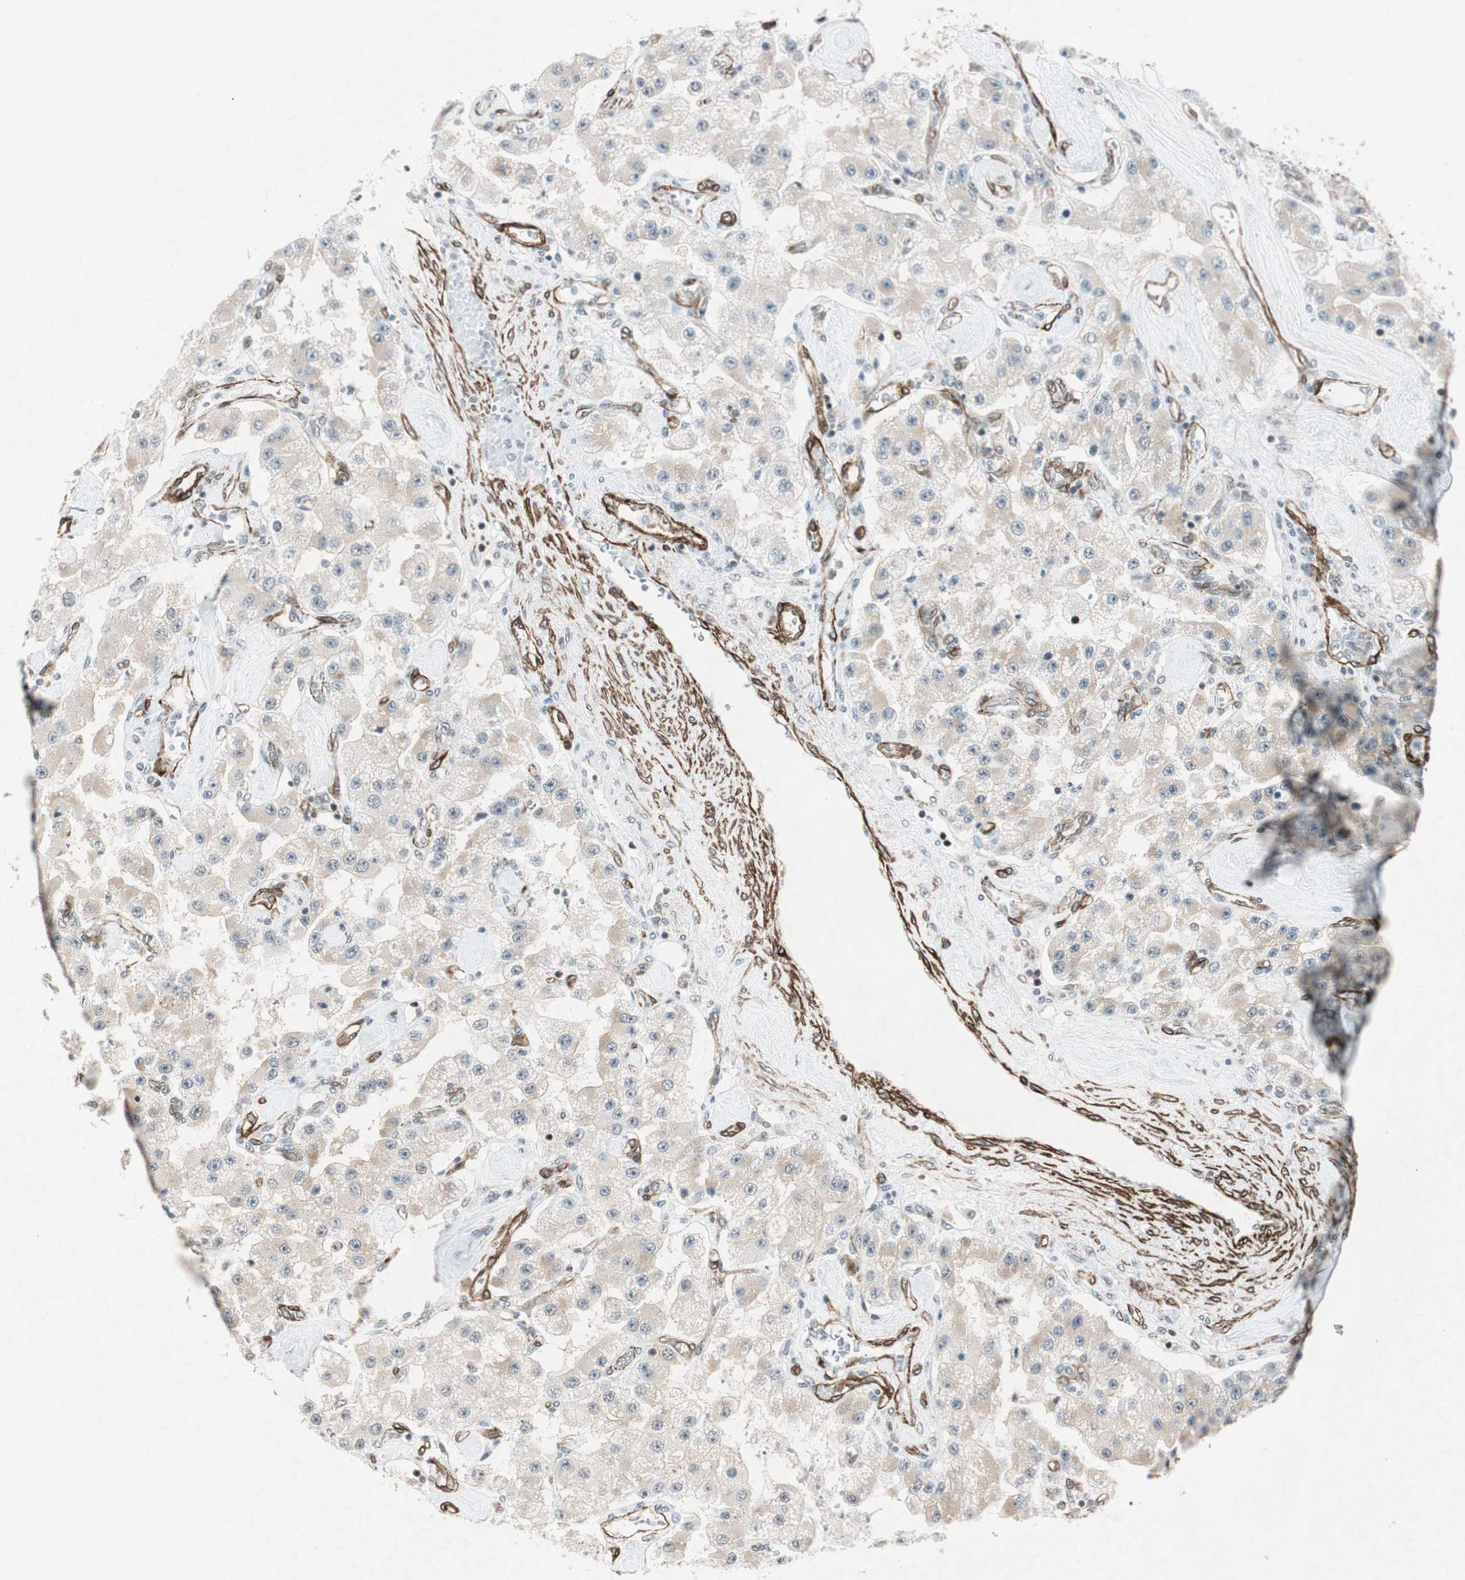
{"staining": {"intensity": "negative", "quantity": "none", "location": "none"}, "tissue": "carcinoid", "cell_type": "Tumor cells", "image_type": "cancer", "snomed": [{"axis": "morphology", "description": "Carcinoid, malignant, NOS"}, {"axis": "topography", "description": "Pancreas"}], "caption": "DAB immunohistochemical staining of carcinoid (malignant) exhibits no significant staining in tumor cells.", "gene": "CDK19", "patient": {"sex": "male", "age": 41}}